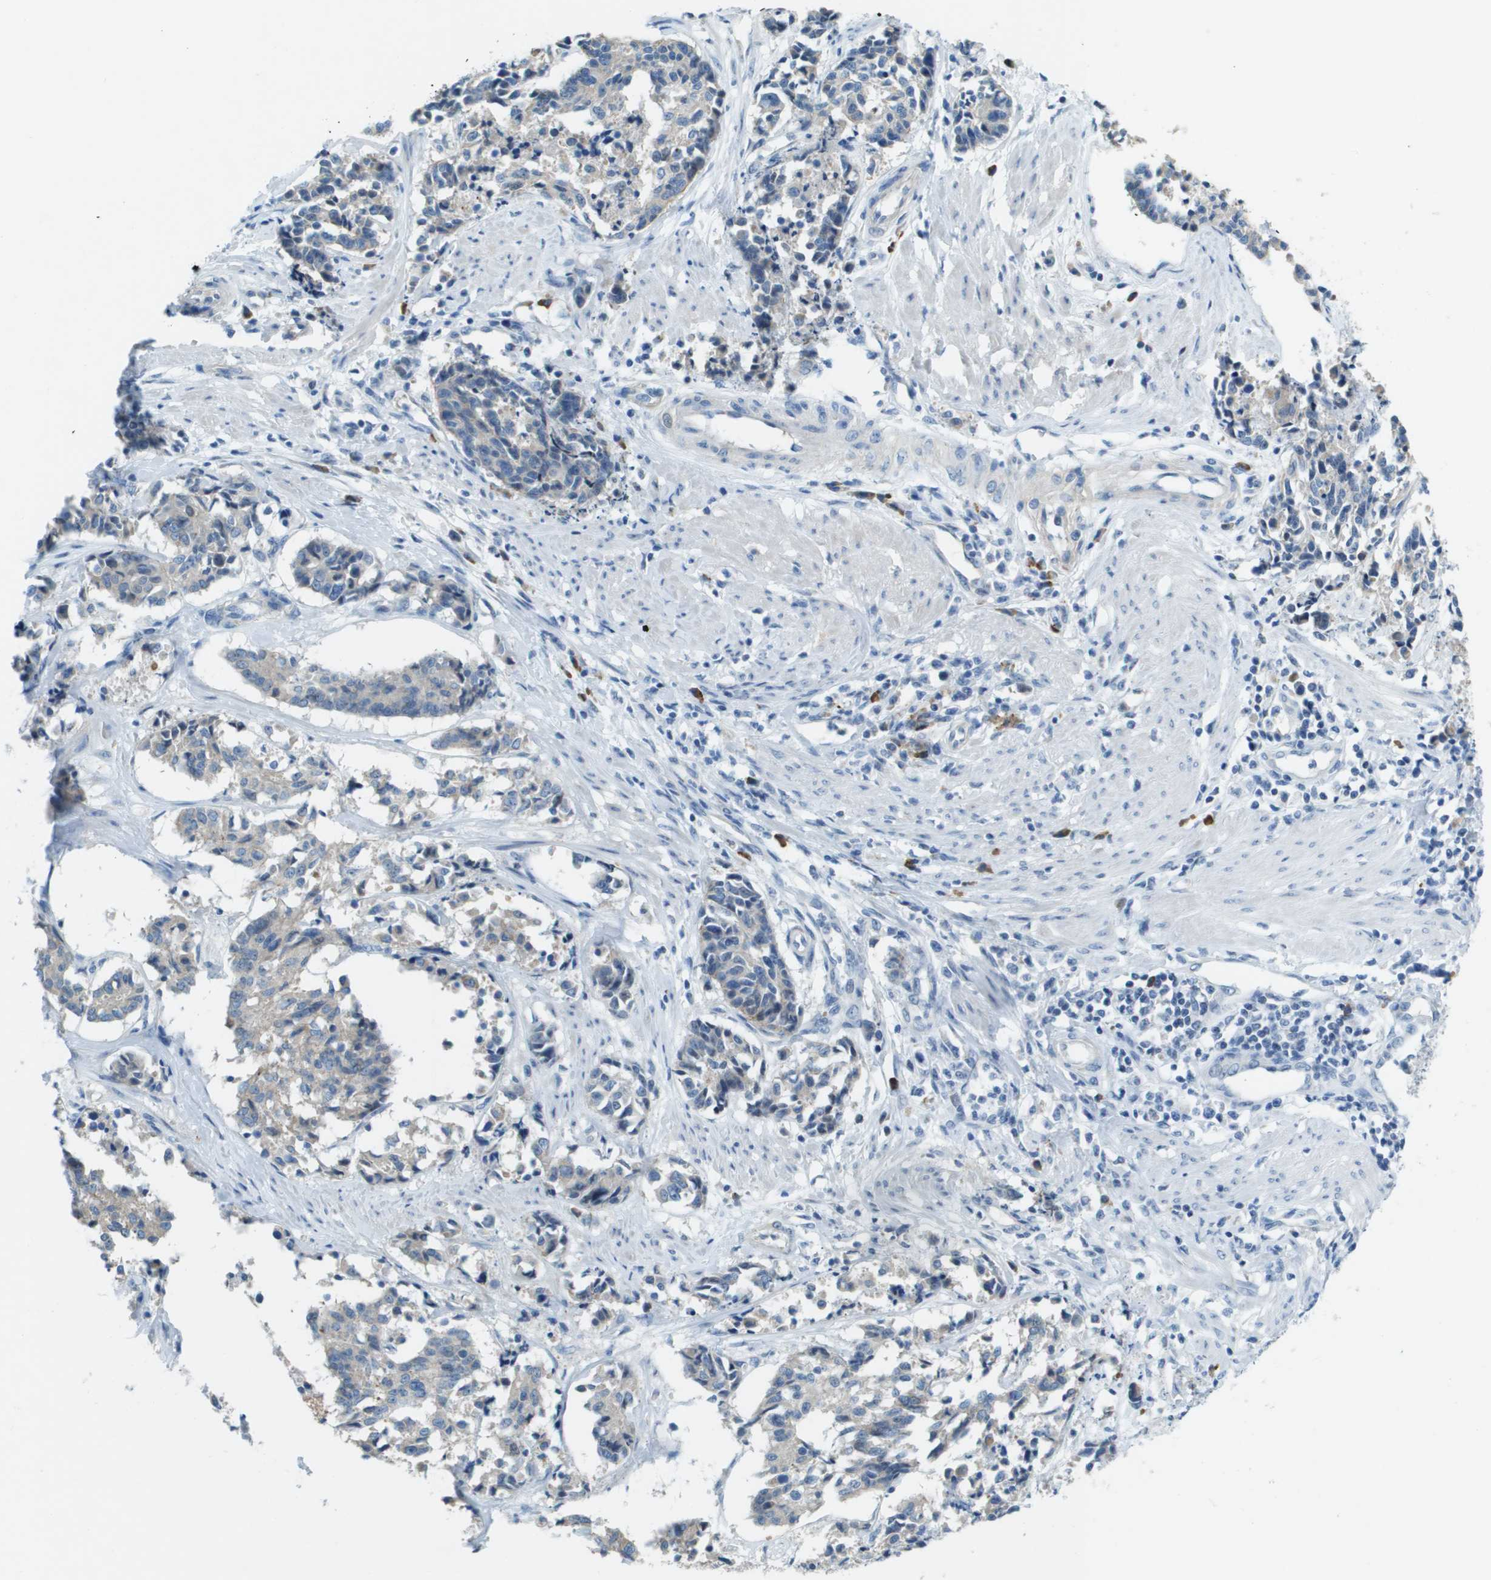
{"staining": {"intensity": "negative", "quantity": "none", "location": "none"}, "tissue": "cervical cancer", "cell_type": "Tumor cells", "image_type": "cancer", "snomed": [{"axis": "morphology", "description": "Squamous cell carcinoma, NOS"}, {"axis": "topography", "description": "Cervix"}], "caption": "An IHC image of cervical cancer (squamous cell carcinoma) is shown. There is no staining in tumor cells of cervical cancer (squamous cell carcinoma).", "gene": "SDC1", "patient": {"sex": "female", "age": 35}}